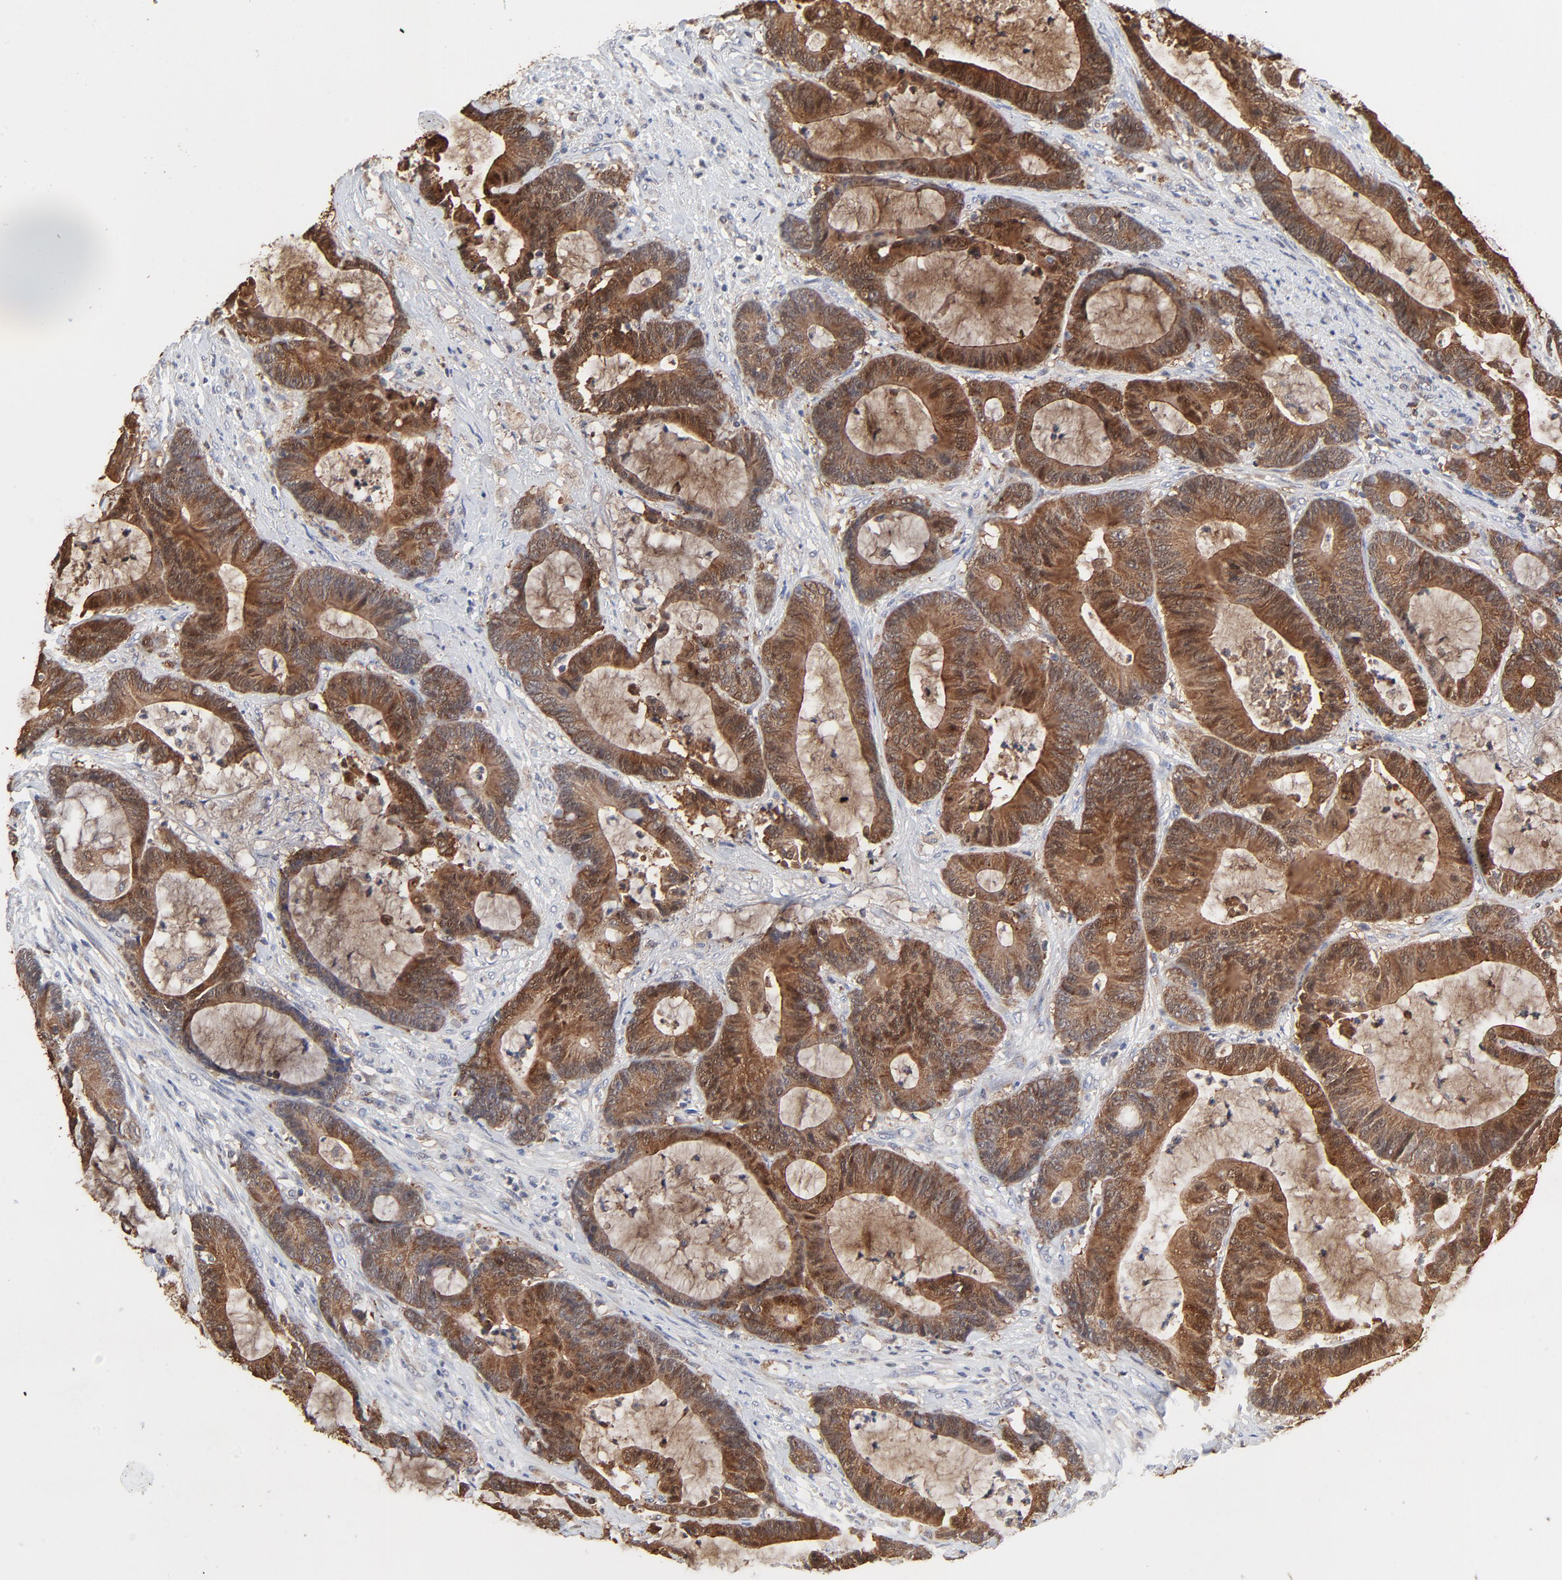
{"staining": {"intensity": "strong", "quantity": ">75%", "location": "cytoplasmic/membranous"}, "tissue": "colorectal cancer", "cell_type": "Tumor cells", "image_type": "cancer", "snomed": [{"axis": "morphology", "description": "Adenocarcinoma, NOS"}, {"axis": "topography", "description": "Colon"}], "caption": "Protein staining by immunohistochemistry (IHC) displays strong cytoplasmic/membranous expression in about >75% of tumor cells in colorectal adenocarcinoma. Nuclei are stained in blue.", "gene": "LGALS3", "patient": {"sex": "female", "age": 84}}